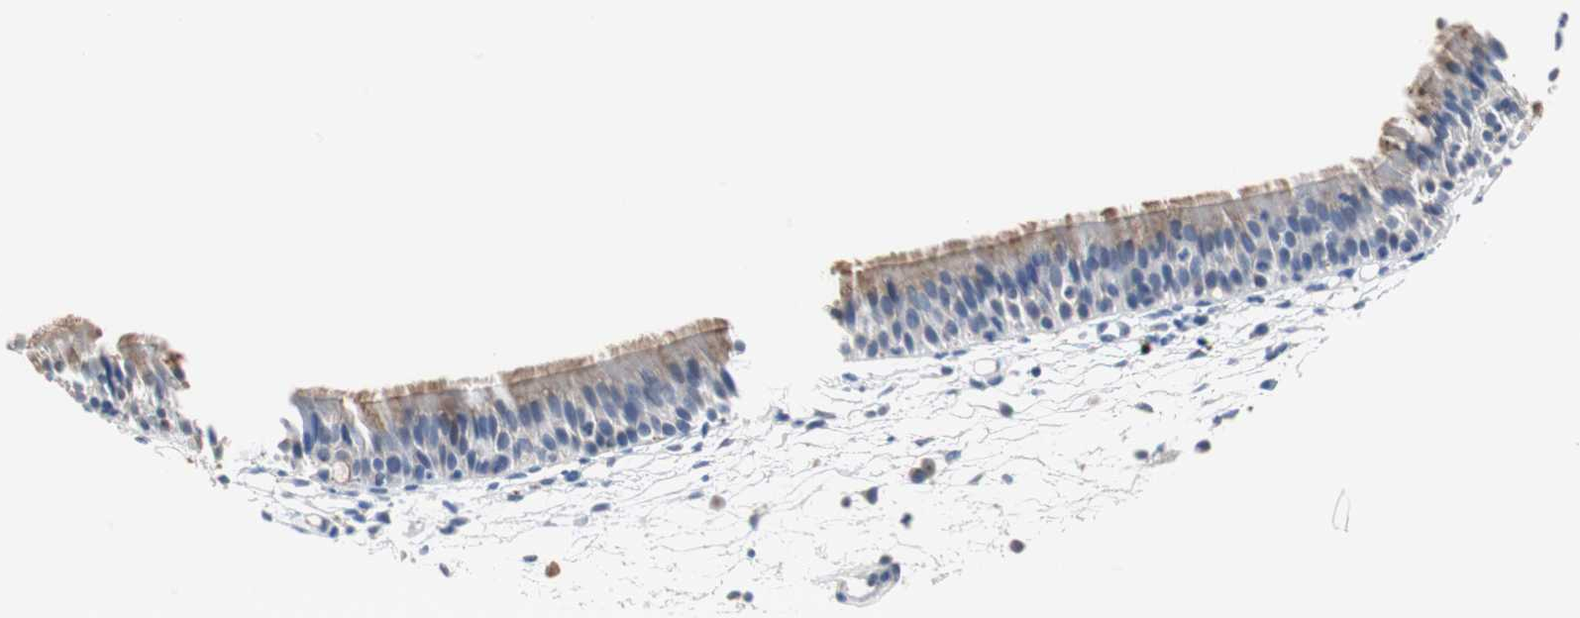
{"staining": {"intensity": "moderate", "quantity": ">75%", "location": "cytoplasmic/membranous"}, "tissue": "nasopharynx", "cell_type": "Respiratory epithelial cells", "image_type": "normal", "snomed": [{"axis": "morphology", "description": "Normal tissue, NOS"}, {"axis": "topography", "description": "Nasopharynx"}], "caption": "Moderate cytoplasmic/membranous staining for a protein is present in about >75% of respiratory epithelial cells of normal nasopharynx using immunohistochemistry.", "gene": "CALB2", "patient": {"sex": "female", "age": 54}}